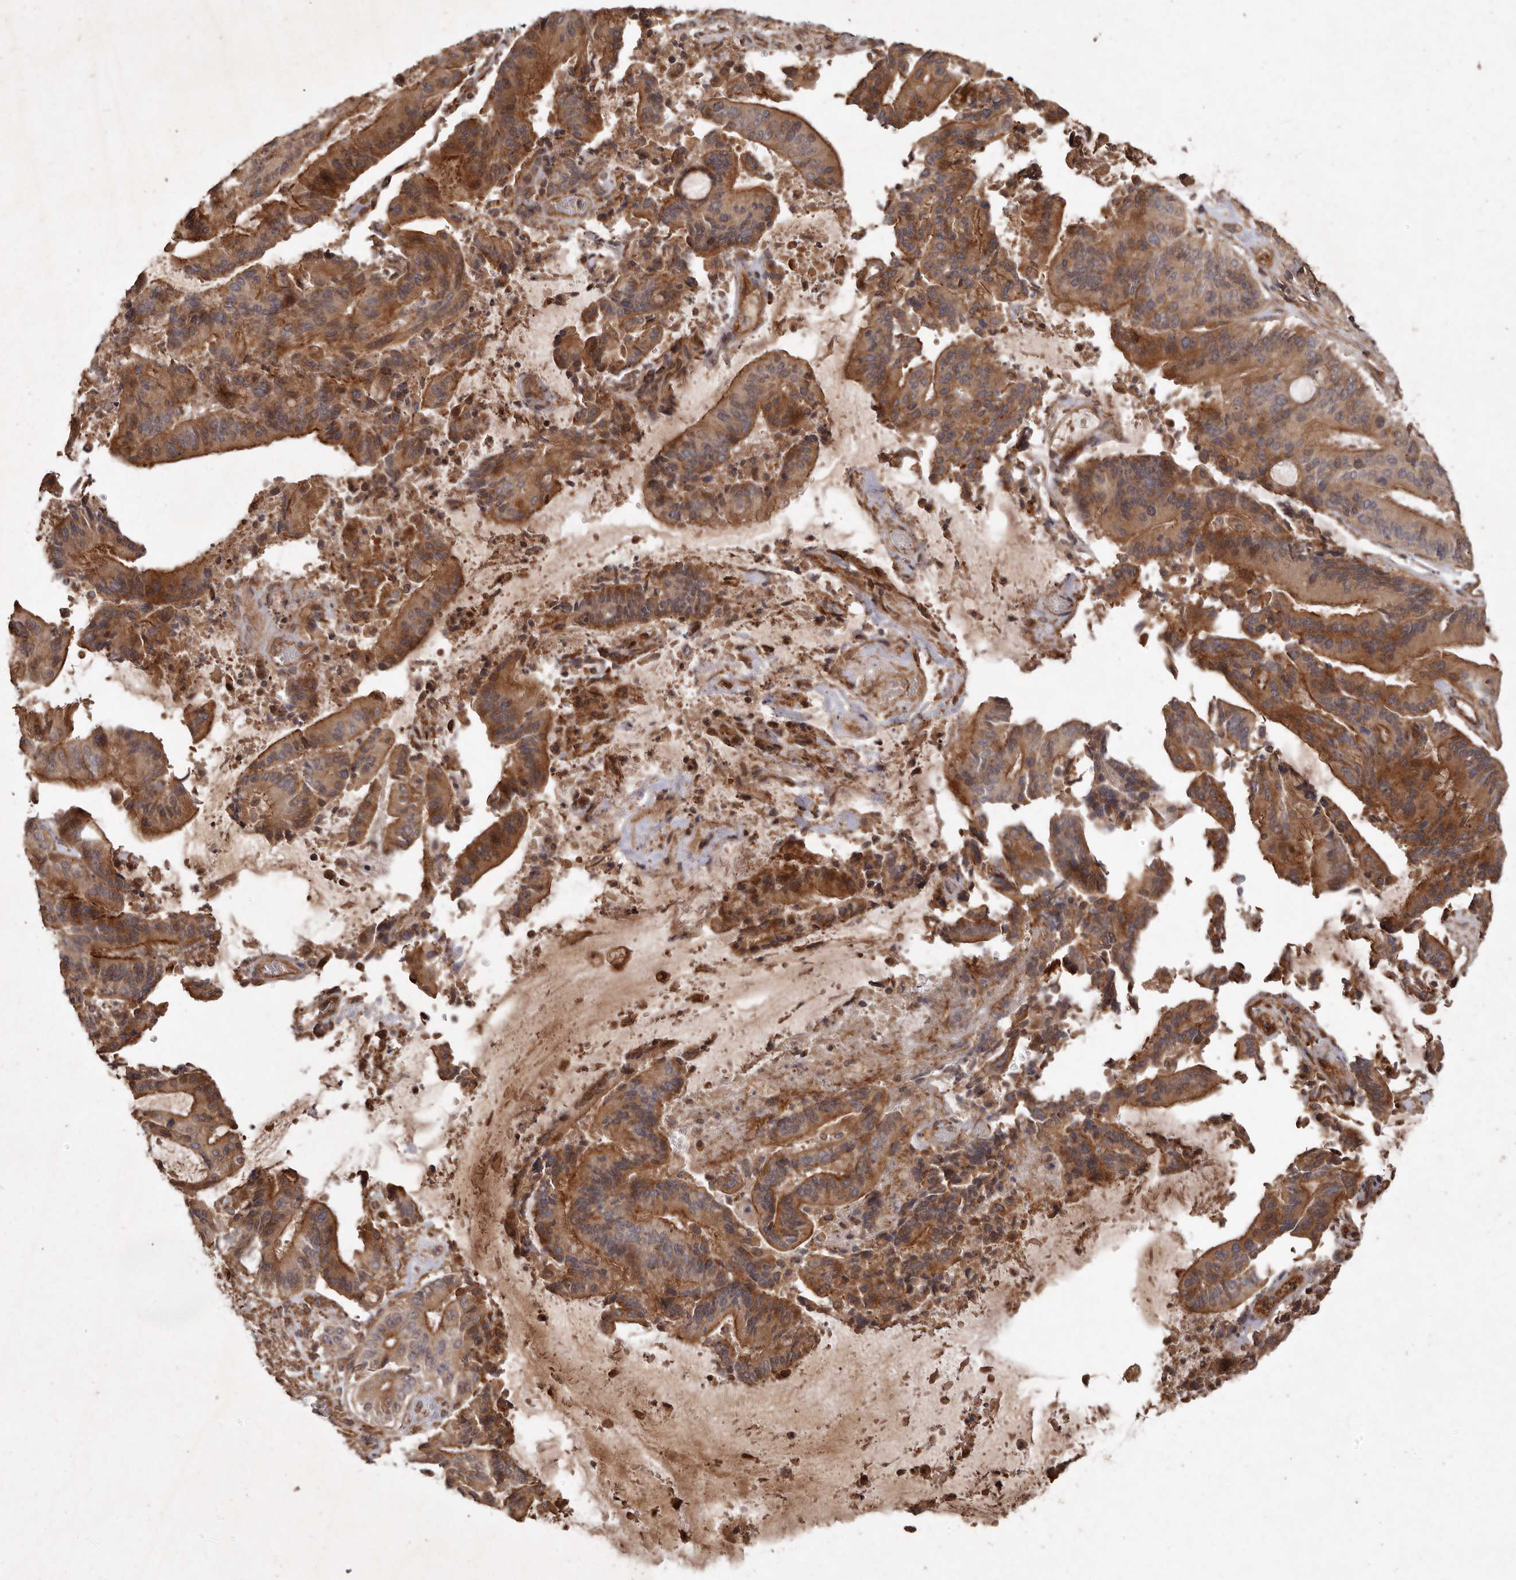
{"staining": {"intensity": "moderate", "quantity": ">75%", "location": "cytoplasmic/membranous"}, "tissue": "liver cancer", "cell_type": "Tumor cells", "image_type": "cancer", "snomed": [{"axis": "morphology", "description": "Normal tissue, NOS"}, {"axis": "morphology", "description": "Cholangiocarcinoma"}, {"axis": "topography", "description": "Liver"}, {"axis": "topography", "description": "Peripheral nerve tissue"}], "caption": "Immunohistochemical staining of human liver cancer exhibits moderate cytoplasmic/membranous protein expression in approximately >75% of tumor cells.", "gene": "SEMA3A", "patient": {"sex": "female", "age": 73}}